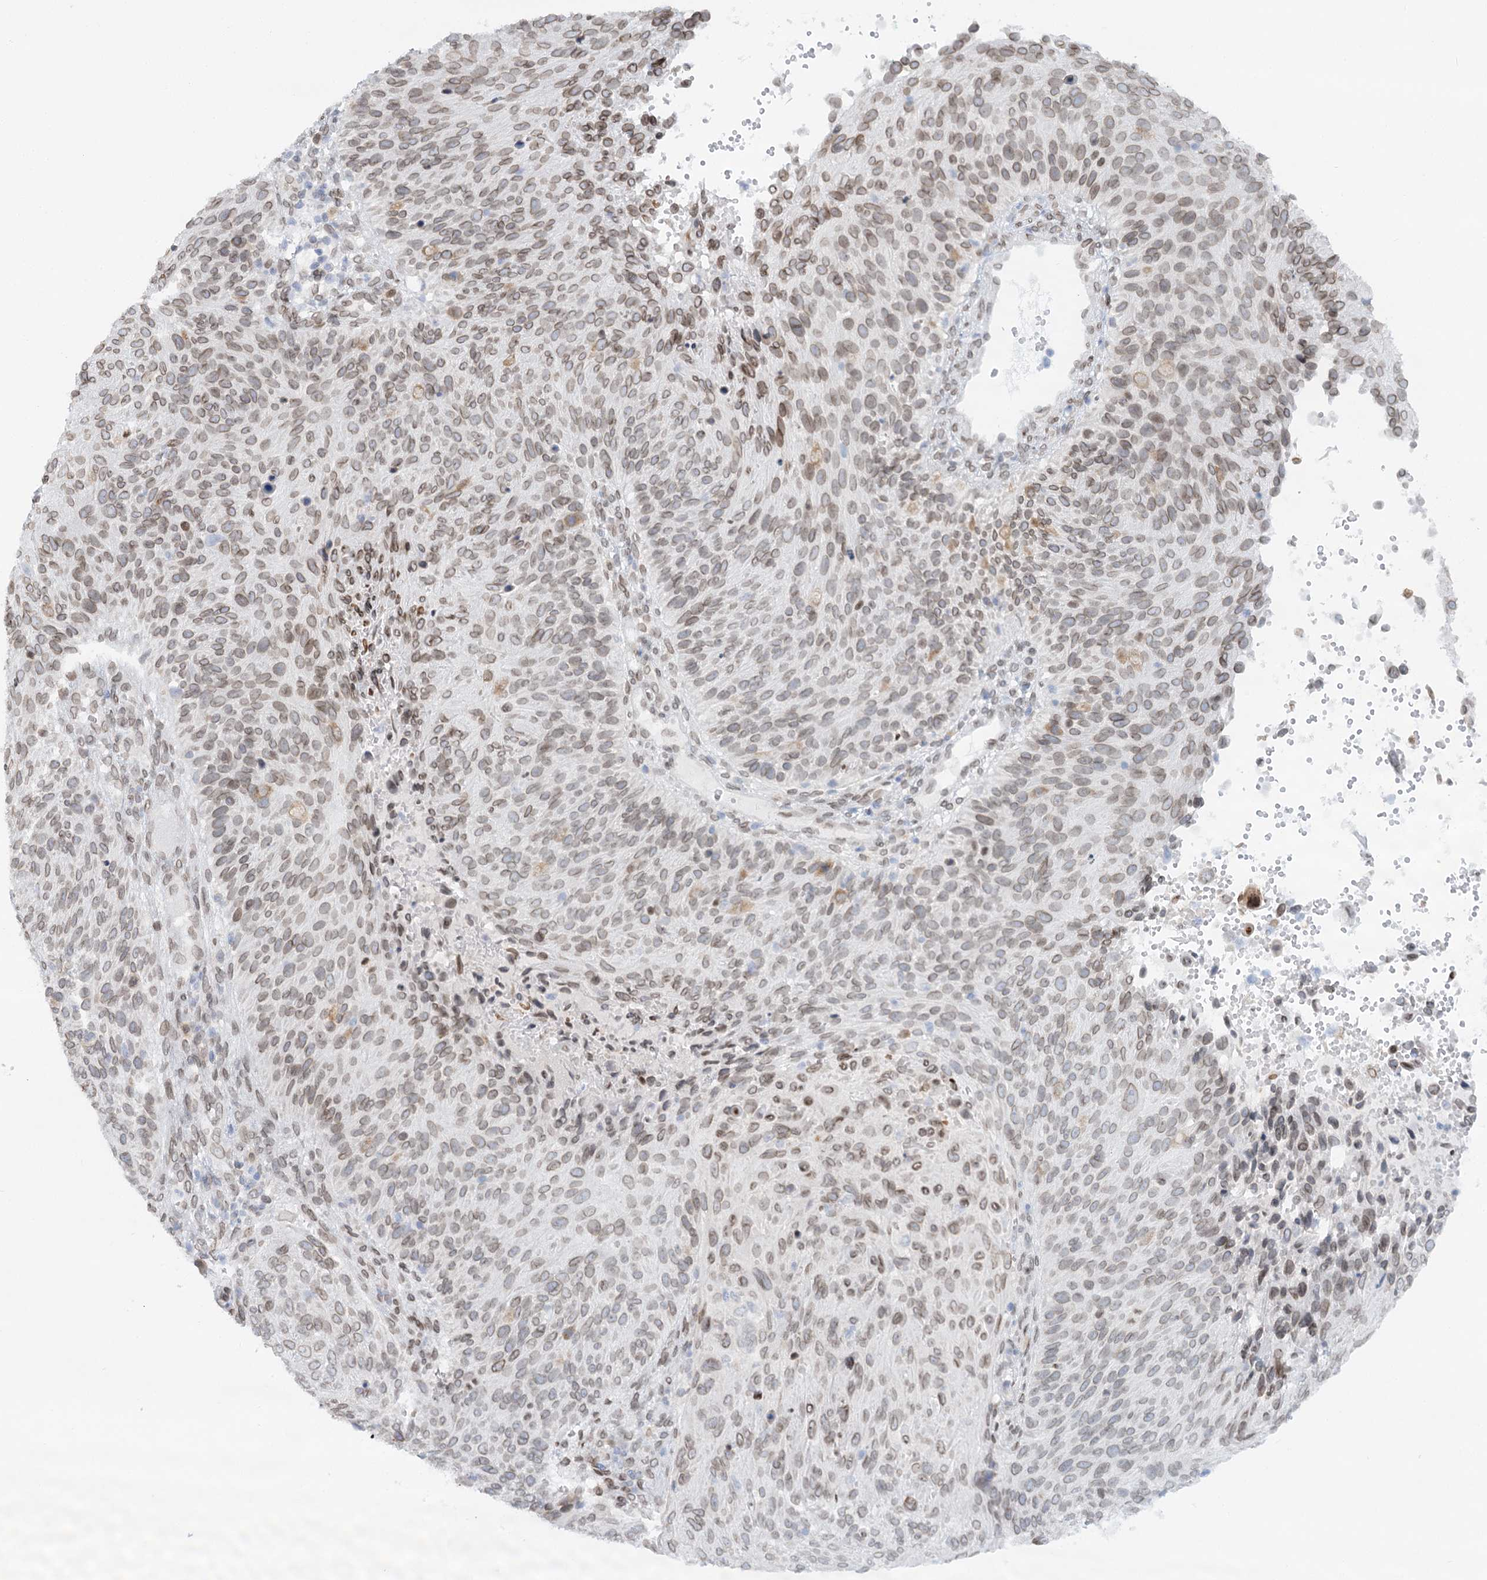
{"staining": {"intensity": "moderate", "quantity": "25%-75%", "location": "cytoplasmic/membranous,nuclear"}, "tissue": "cervical cancer", "cell_type": "Tumor cells", "image_type": "cancer", "snomed": [{"axis": "morphology", "description": "Squamous cell carcinoma, NOS"}, {"axis": "topography", "description": "Cervix"}], "caption": "Immunohistochemical staining of human cervical cancer shows medium levels of moderate cytoplasmic/membranous and nuclear protein positivity in approximately 25%-75% of tumor cells.", "gene": "VWA5A", "patient": {"sex": "female", "age": 74}}